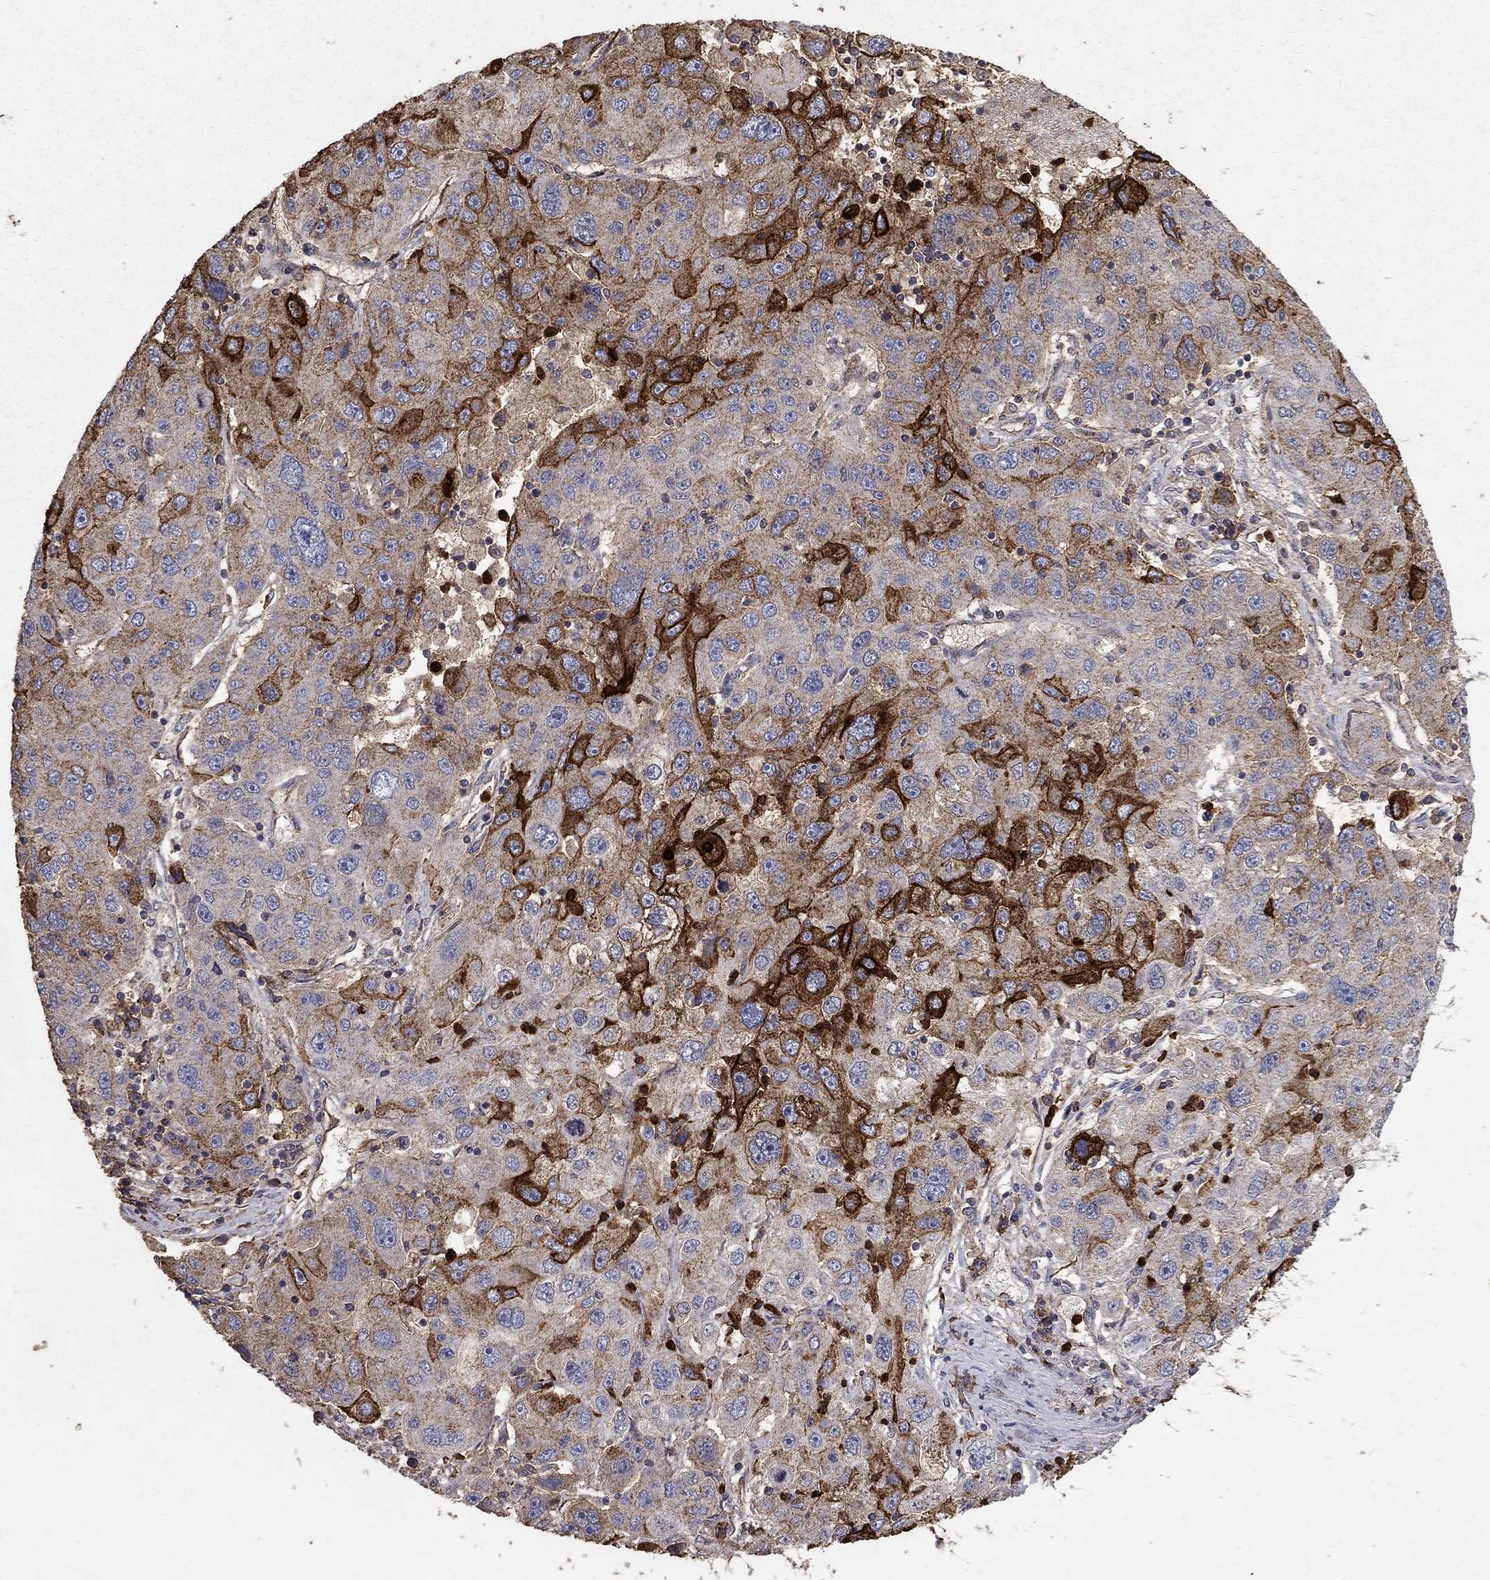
{"staining": {"intensity": "strong", "quantity": "<25%", "location": "cytoplasmic/membranous"}, "tissue": "stomach cancer", "cell_type": "Tumor cells", "image_type": "cancer", "snomed": [{"axis": "morphology", "description": "Adenocarcinoma, NOS"}, {"axis": "topography", "description": "Stomach"}], "caption": "Immunohistochemical staining of adenocarcinoma (stomach) reveals medium levels of strong cytoplasmic/membranous protein expression in approximately <25% of tumor cells. (DAB (3,3'-diaminobenzidine) IHC with brightfield microscopy, high magnification).", "gene": "CD24", "patient": {"sex": "male", "age": 56}}